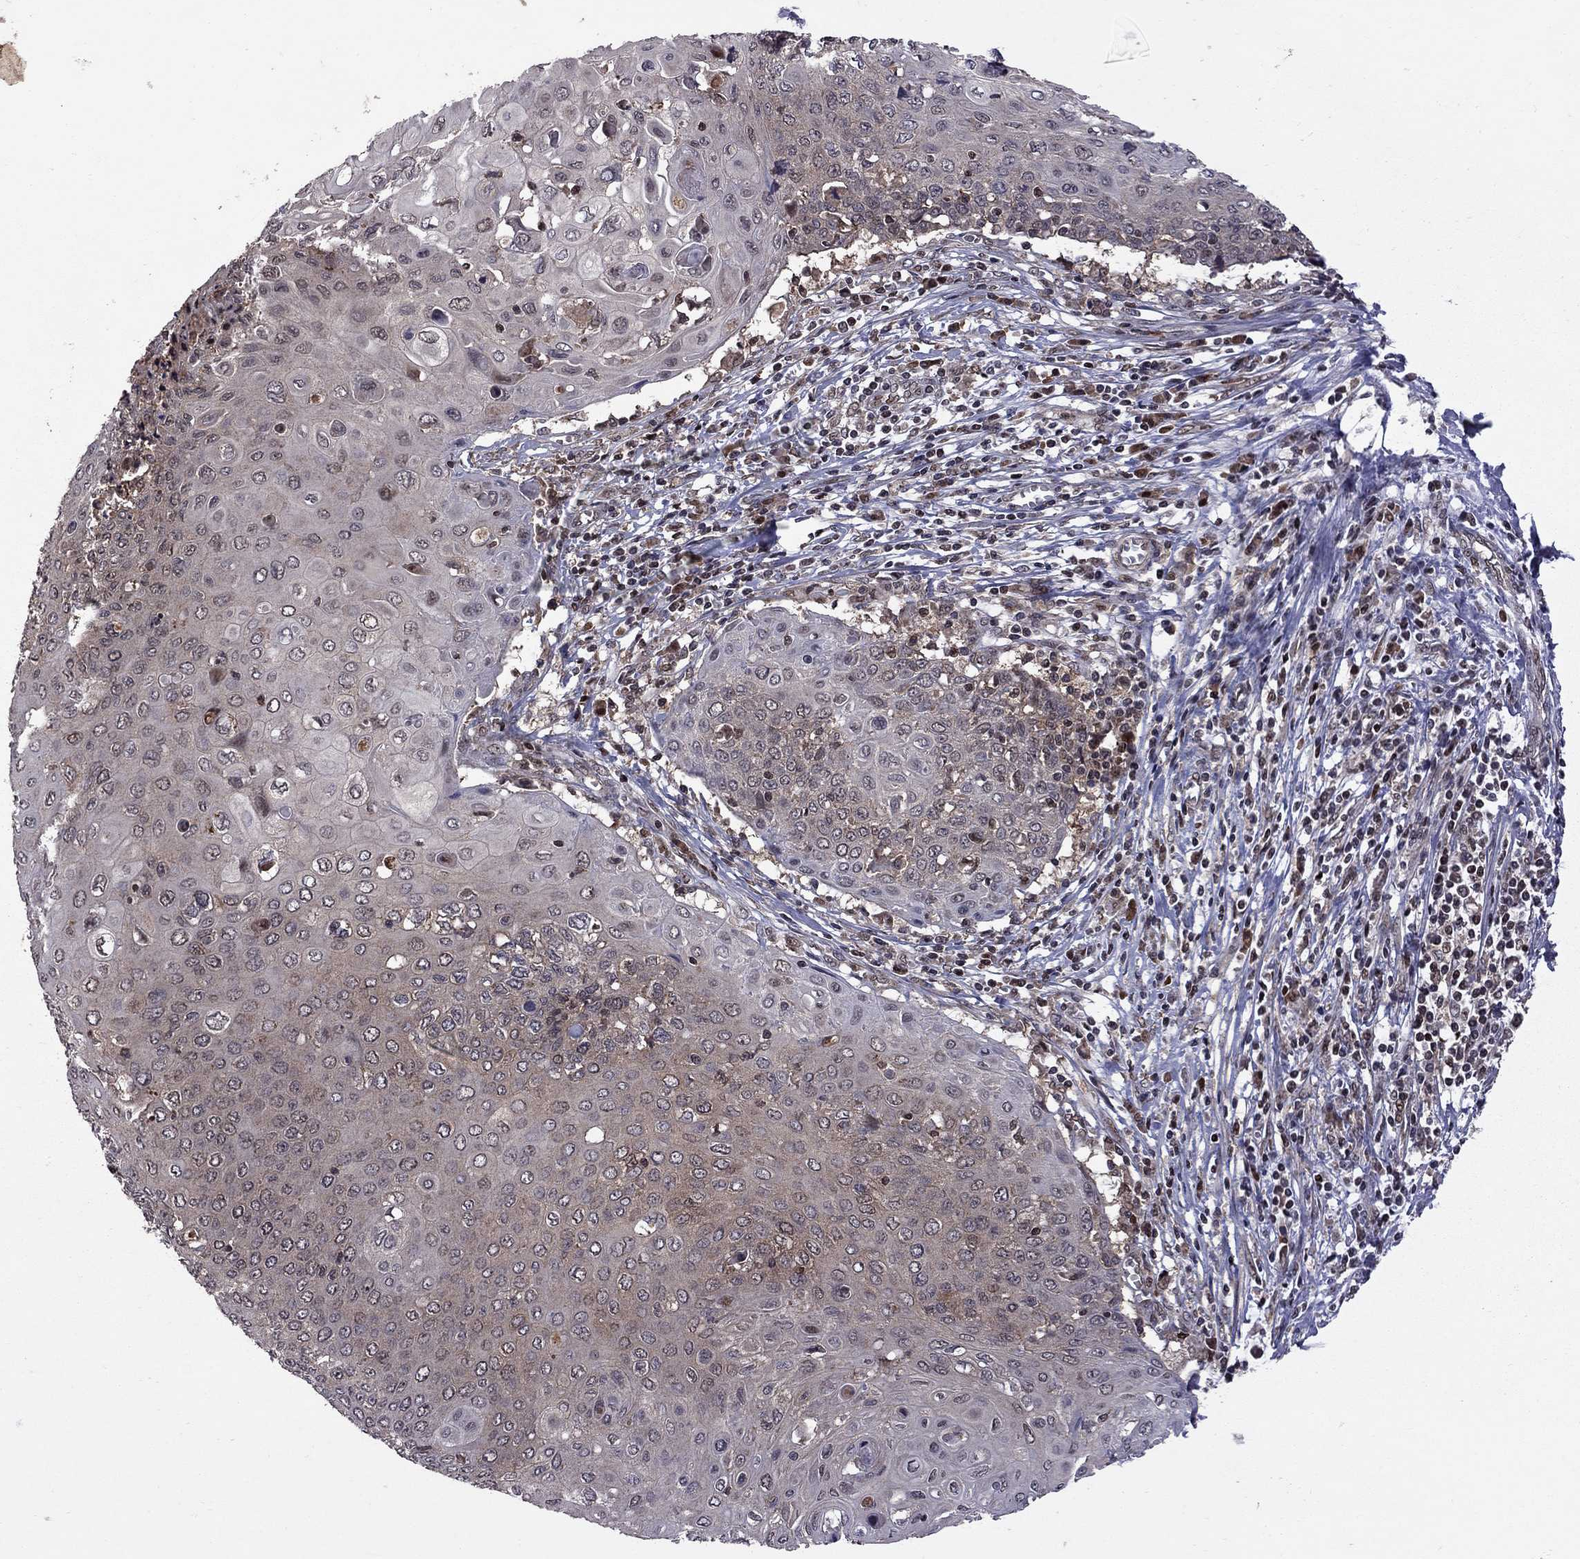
{"staining": {"intensity": "weak", "quantity": "<25%", "location": "cytoplasmic/membranous"}, "tissue": "cervical cancer", "cell_type": "Tumor cells", "image_type": "cancer", "snomed": [{"axis": "morphology", "description": "Squamous cell carcinoma, NOS"}, {"axis": "topography", "description": "Cervix"}], "caption": "Immunohistochemistry micrograph of neoplastic tissue: cervical squamous cell carcinoma stained with DAB displays no significant protein expression in tumor cells. (Immunohistochemistry (ihc), brightfield microscopy, high magnification).", "gene": "IPP", "patient": {"sex": "female", "age": 39}}